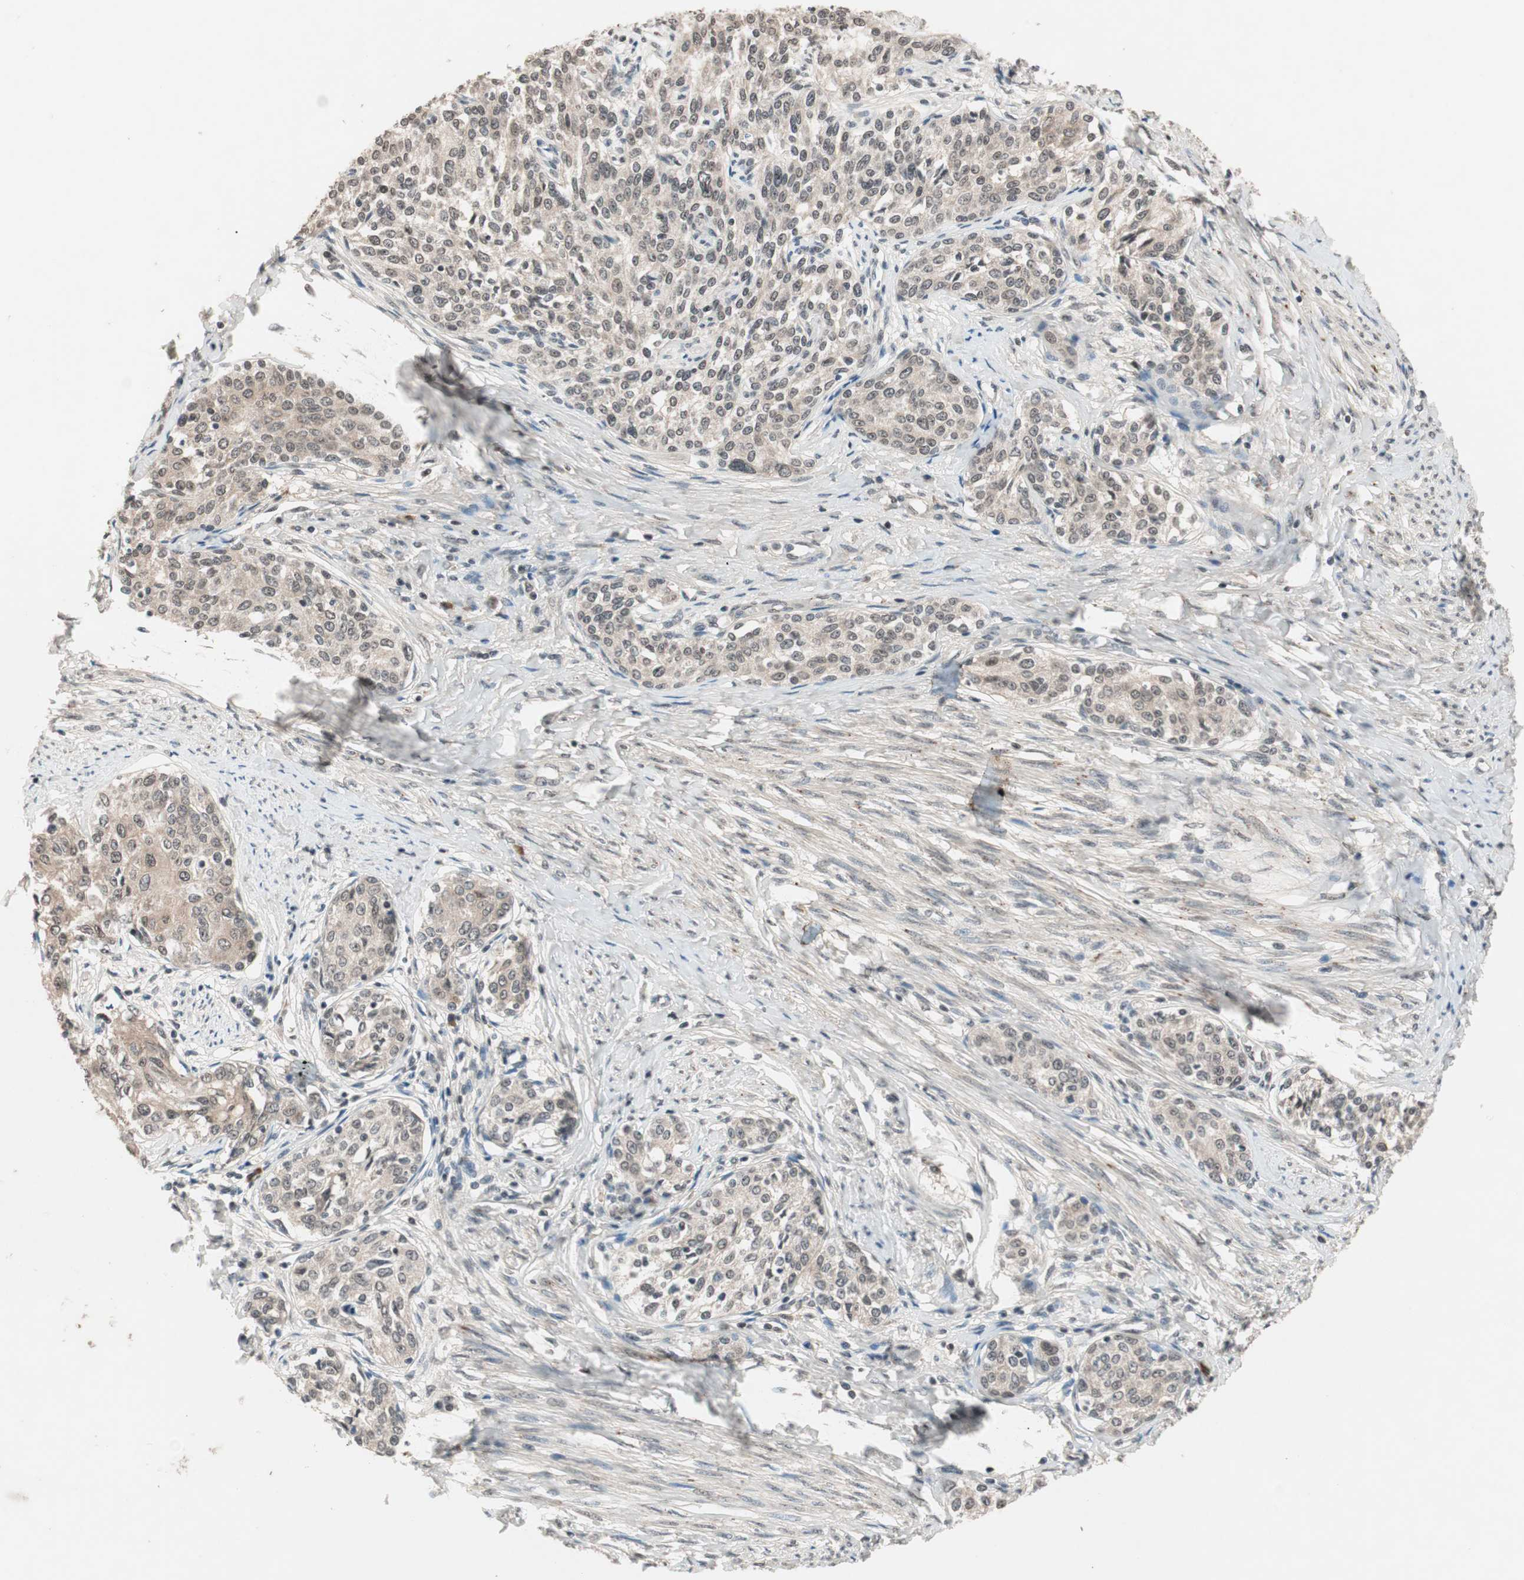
{"staining": {"intensity": "weak", "quantity": ">75%", "location": "cytoplasmic/membranous"}, "tissue": "cervical cancer", "cell_type": "Tumor cells", "image_type": "cancer", "snomed": [{"axis": "morphology", "description": "Squamous cell carcinoma, NOS"}, {"axis": "morphology", "description": "Adenocarcinoma, NOS"}, {"axis": "topography", "description": "Cervix"}], "caption": "Immunohistochemistry of cervical cancer (squamous cell carcinoma) demonstrates low levels of weak cytoplasmic/membranous positivity in approximately >75% of tumor cells.", "gene": "NFRKB", "patient": {"sex": "female", "age": 52}}